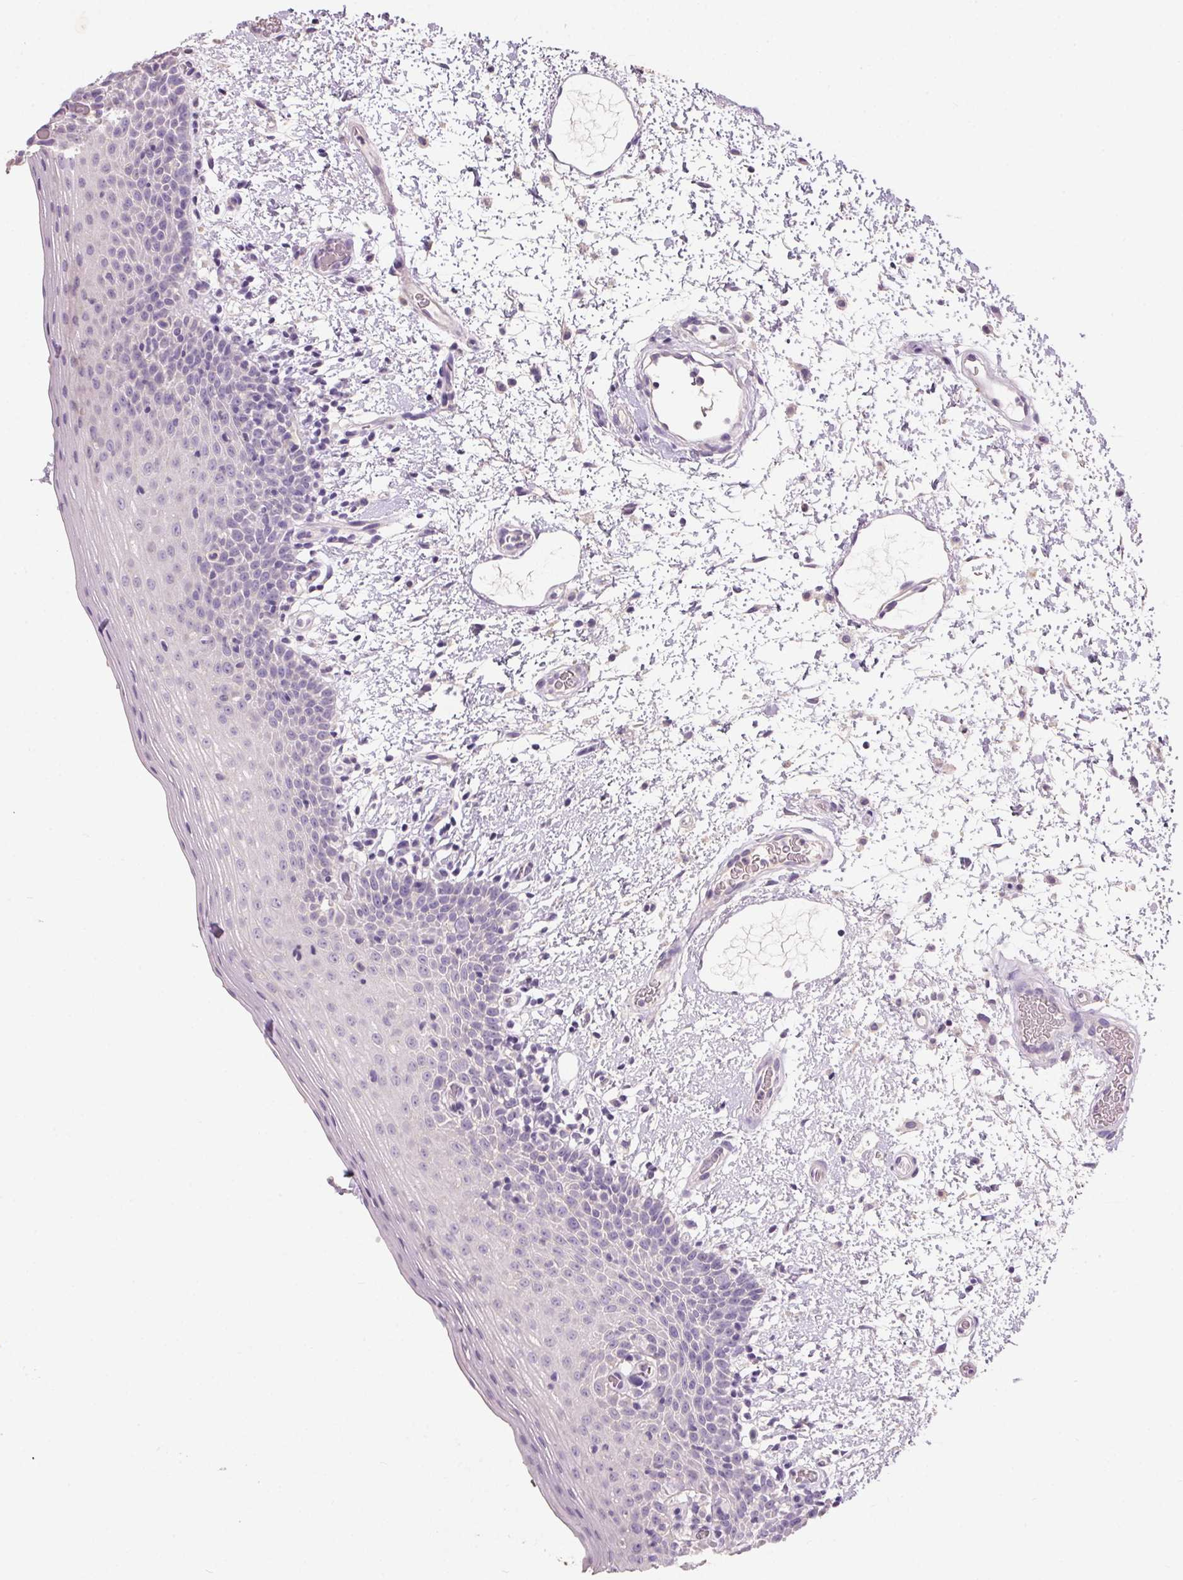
{"staining": {"intensity": "negative", "quantity": "none", "location": "none"}, "tissue": "oral mucosa", "cell_type": "Squamous epithelial cells", "image_type": "normal", "snomed": [{"axis": "morphology", "description": "Normal tissue, NOS"}, {"axis": "topography", "description": "Oral tissue"}, {"axis": "topography", "description": "Head-Neck"}], "caption": "High power microscopy histopathology image of an IHC image of normal oral mucosa, revealing no significant expression in squamous epithelial cells.", "gene": "HSD17B1", "patient": {"sex": "female", "age": 55}}